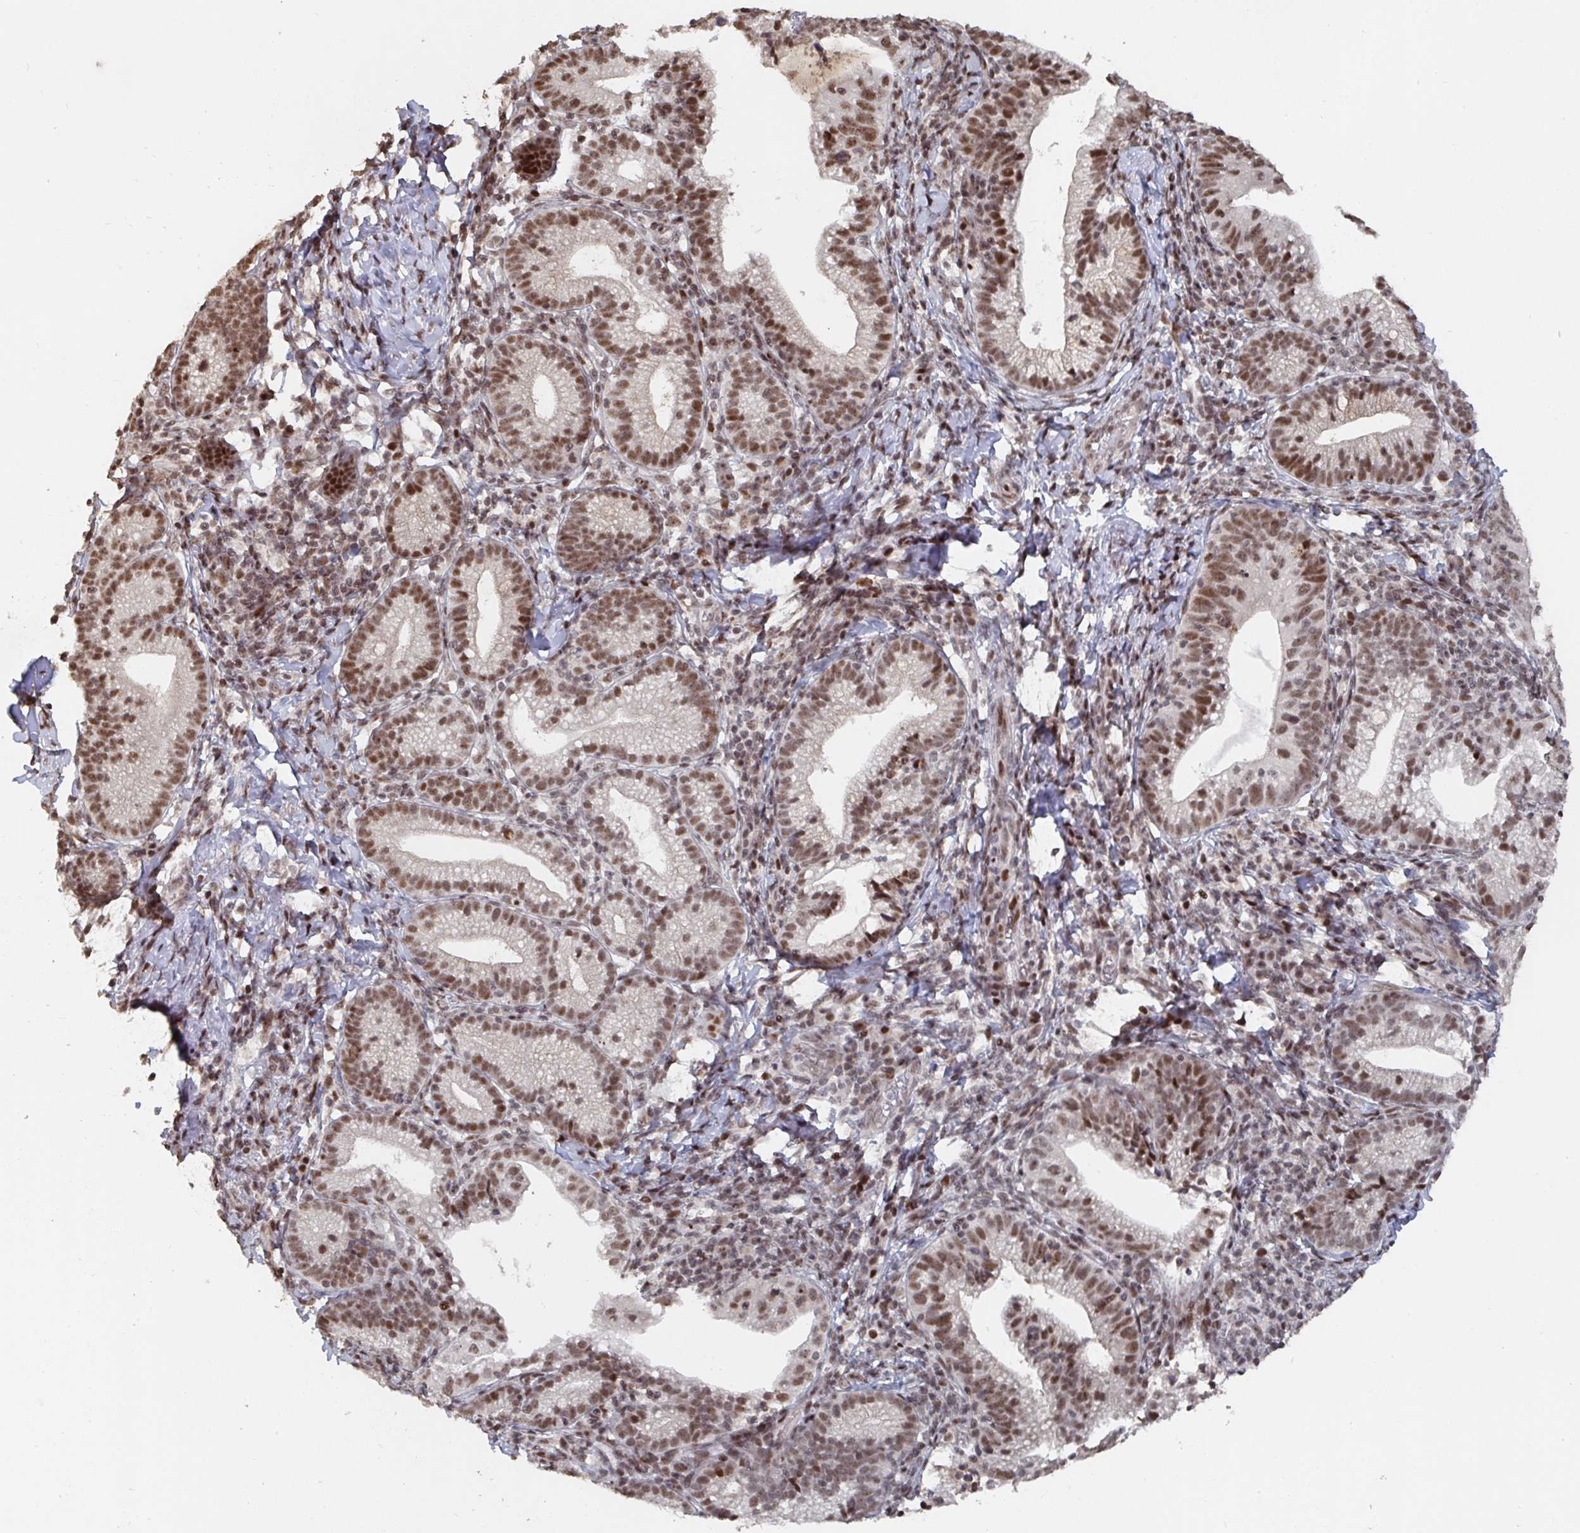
{"staining": {"intensity": "strong", "quantity": ">75%", "location": "nuclear"}, "tissue": "cervical cancer", "cell_type": "Tumor cells", "image_type": "cancer", "snomed": [{"axis": "morphology", "description": "Normal tissue, NOS"}, {"axis": "morphology", "description": "Adenocarcinoma, NOS"}, {"axis": "topography", "description": "Cervix"}], "caption": "Human cervical cancer stained with a protein marker demonstrates strong staining in tumor cells.", "gene": "ZDHHC12", "patient": {"sex": "female", "age": 44}}